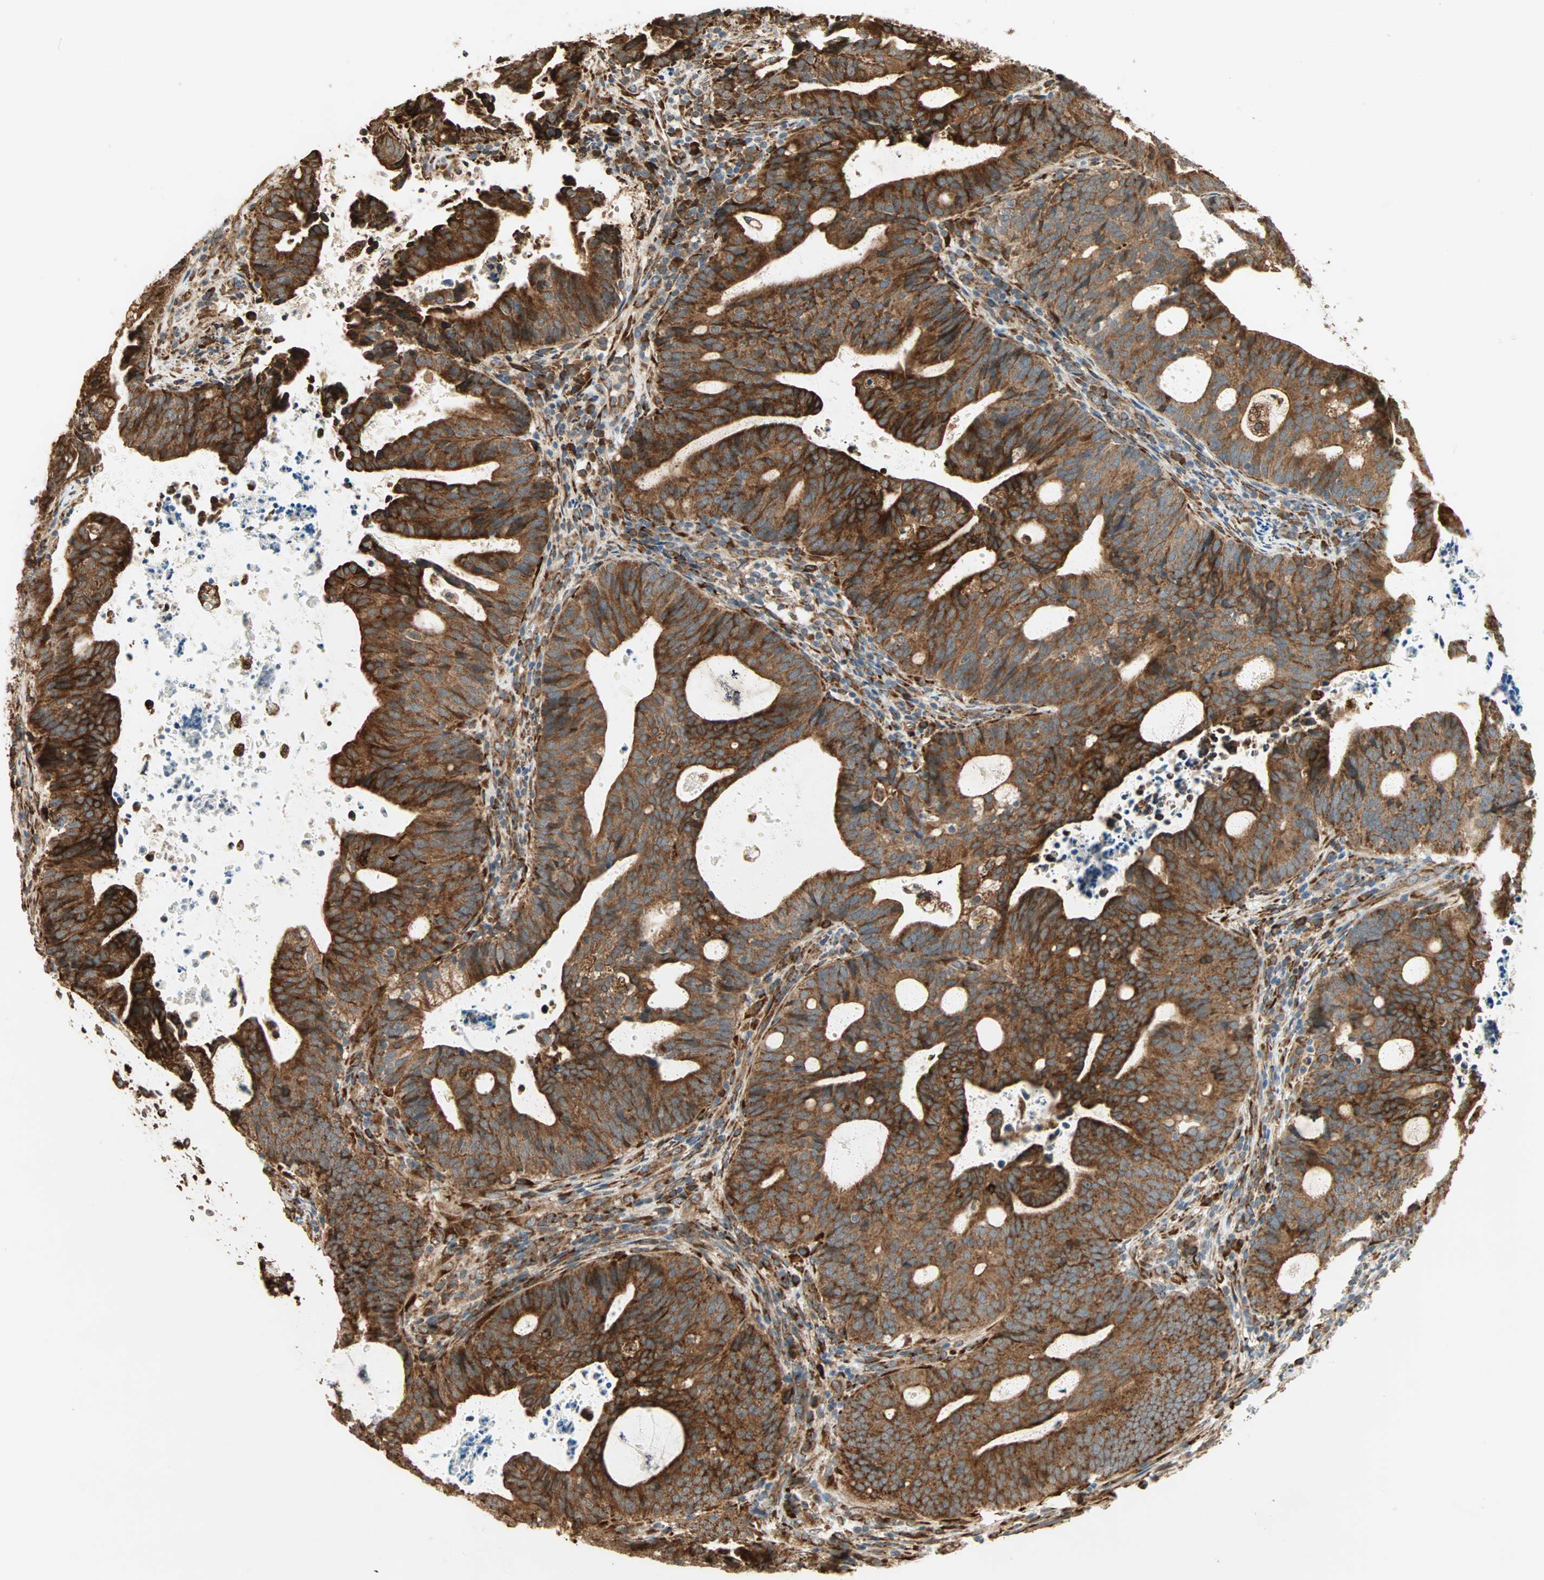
{"staining": {"intensity": "strong", "quantity": ">75%", "location": "cytoplasmic/membranous"}, "tissue": "endometrial cancer", "cell_type": "Tumor cells", "image_type": "cancer", "snomed": [{"axis": "morphology", "description": "Adenocarcinoma, NOS"}, {"axis": "topography", "description": "Uterus"}], "caption": "Protein analysis of endometrial adenocarcinoma tissue shows strong cytoplasmic/membranous staining in about >75% of tumor cells.", "gene": "P4HA1", "patient": {"sex": "female", "age": 83}}